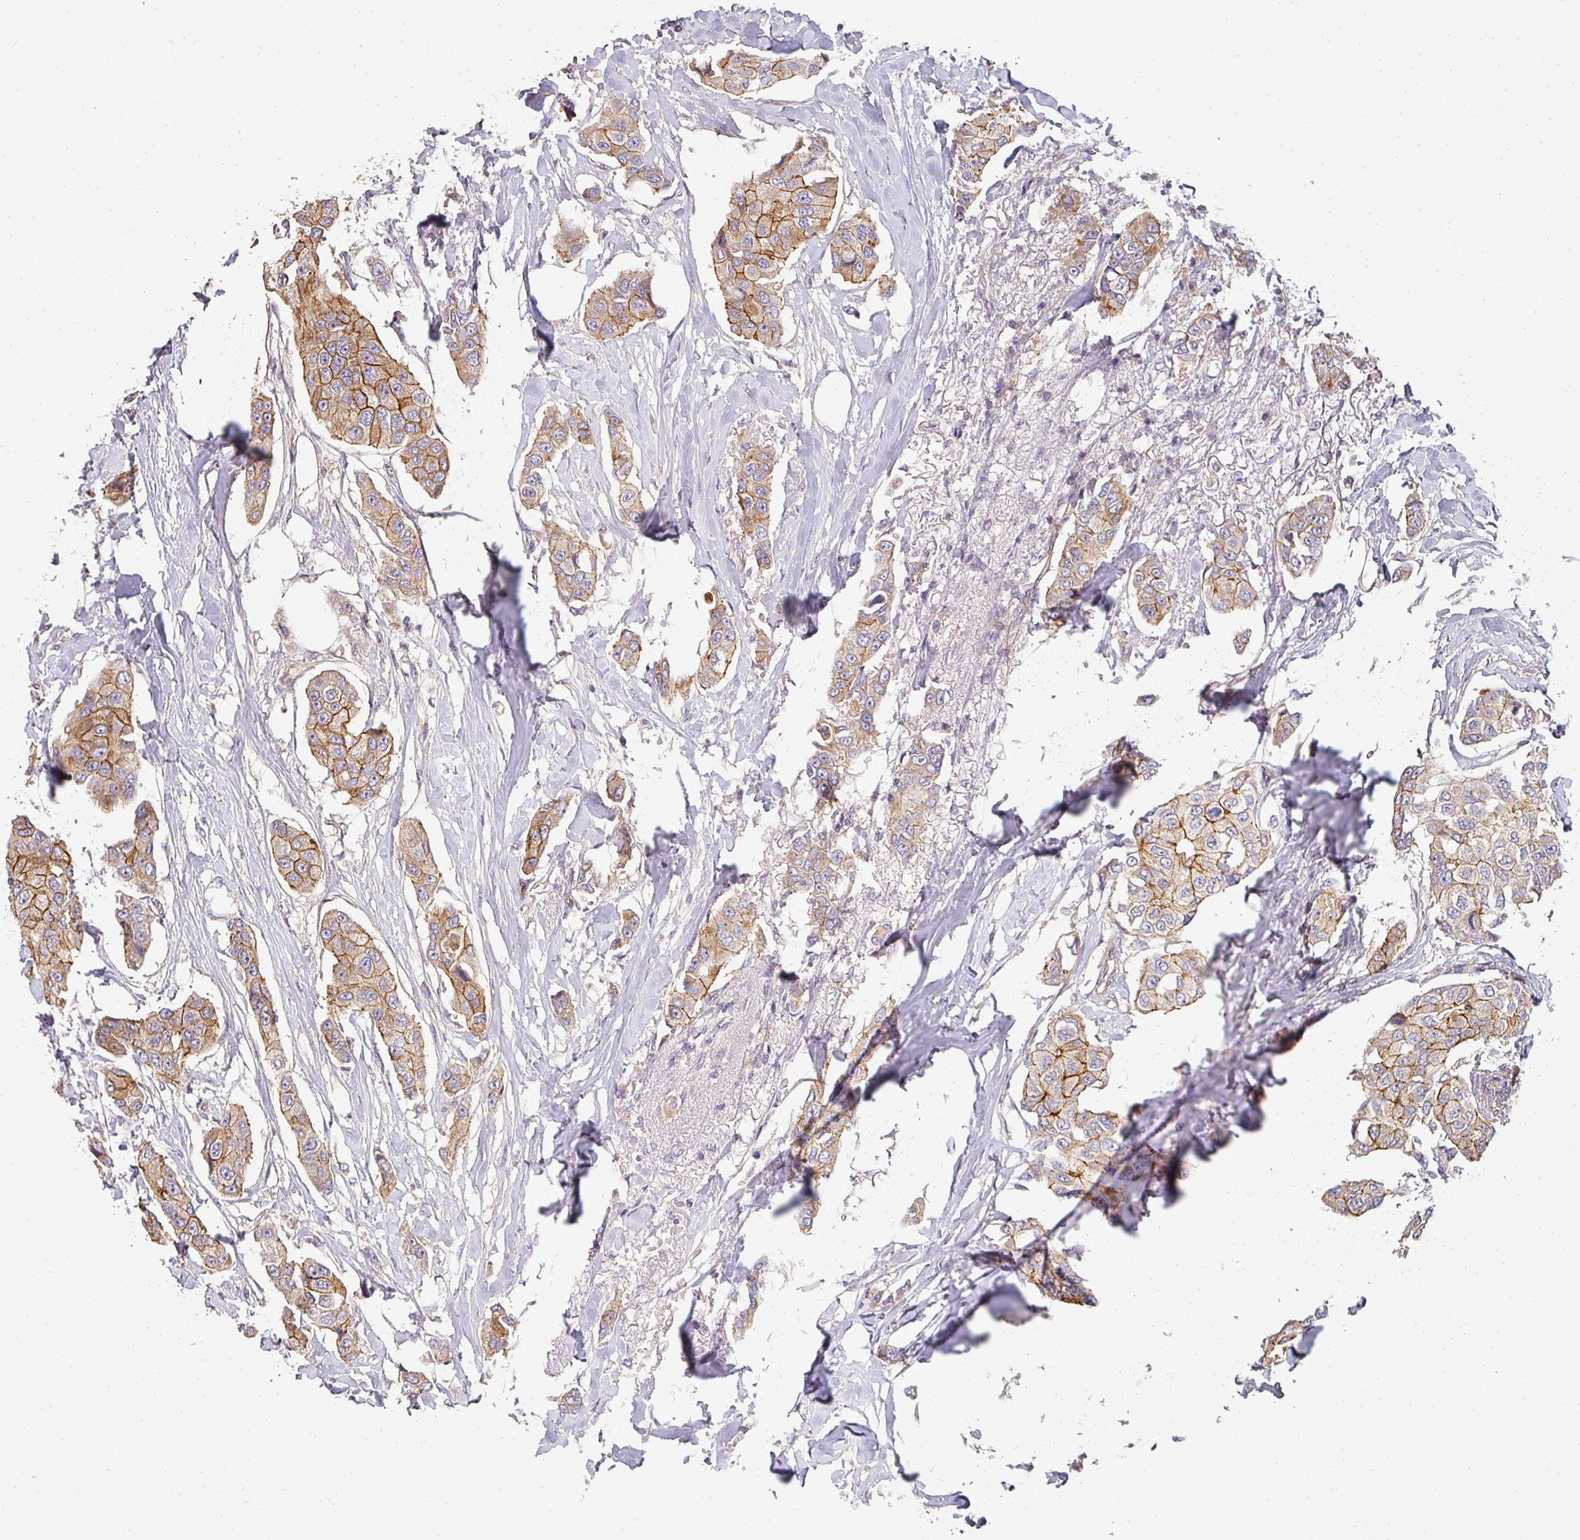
{"staining": {"intensity": "moderate", "quantity": ">75%", "location": "cytoplasmic/membranous"}, "tissue": "breast cancer", "cell_type": "Tumor cells", "image_type": "cancer", "snomed": [{"axis": "morphology", "description": "Duct carcinoma"}, {"axis": "topography", "description": "Breast"}], "caption": "Immunohistochemical staining of breast cancer (intraductal carcinoma) exhibits moderate cytoplasmic/membranous protein staining in approximately >75% of tumor cells.", "gene": "PCDH1", "patient": {"sex": "female", "age": 80}}